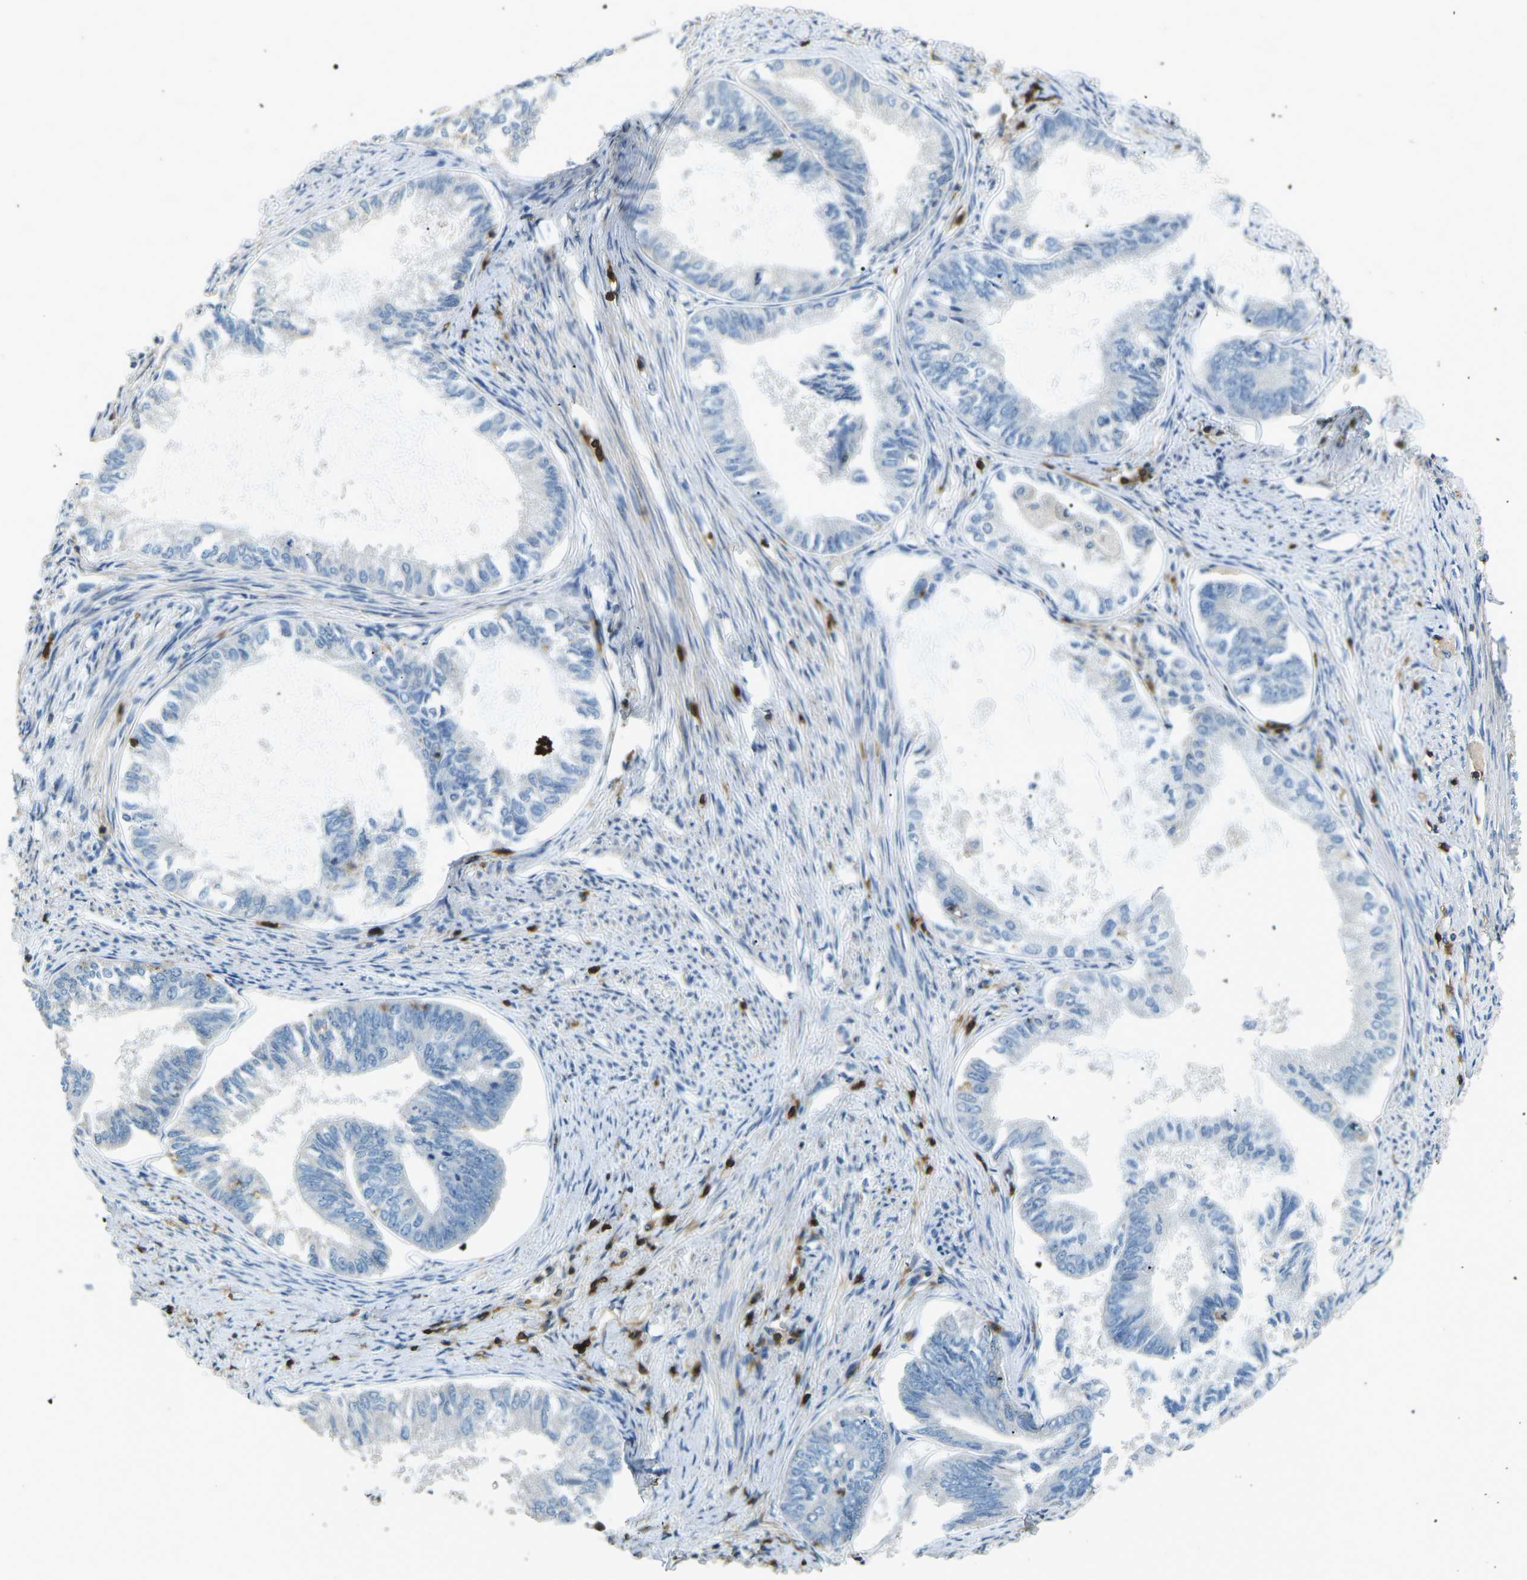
{"staining": {"intensity": "negative", "quantity": "none", "location": "none"}, "tissue": "endometrial cancer", "cell_type": "Tumor cells", "image_type": "cancer", "snomed": [{"axis": "morphology", "description": "Adenocarcinoma, NOS"}, {"axis": "topography", "description": "Endometrium"}], "caption": "Human adenocarcinoma (endometrial) stained for a protein using IHC demonstrates no positivity in tumor cells.", "gene": "CD6", "patient": {"sex": "female", "age": 86}}